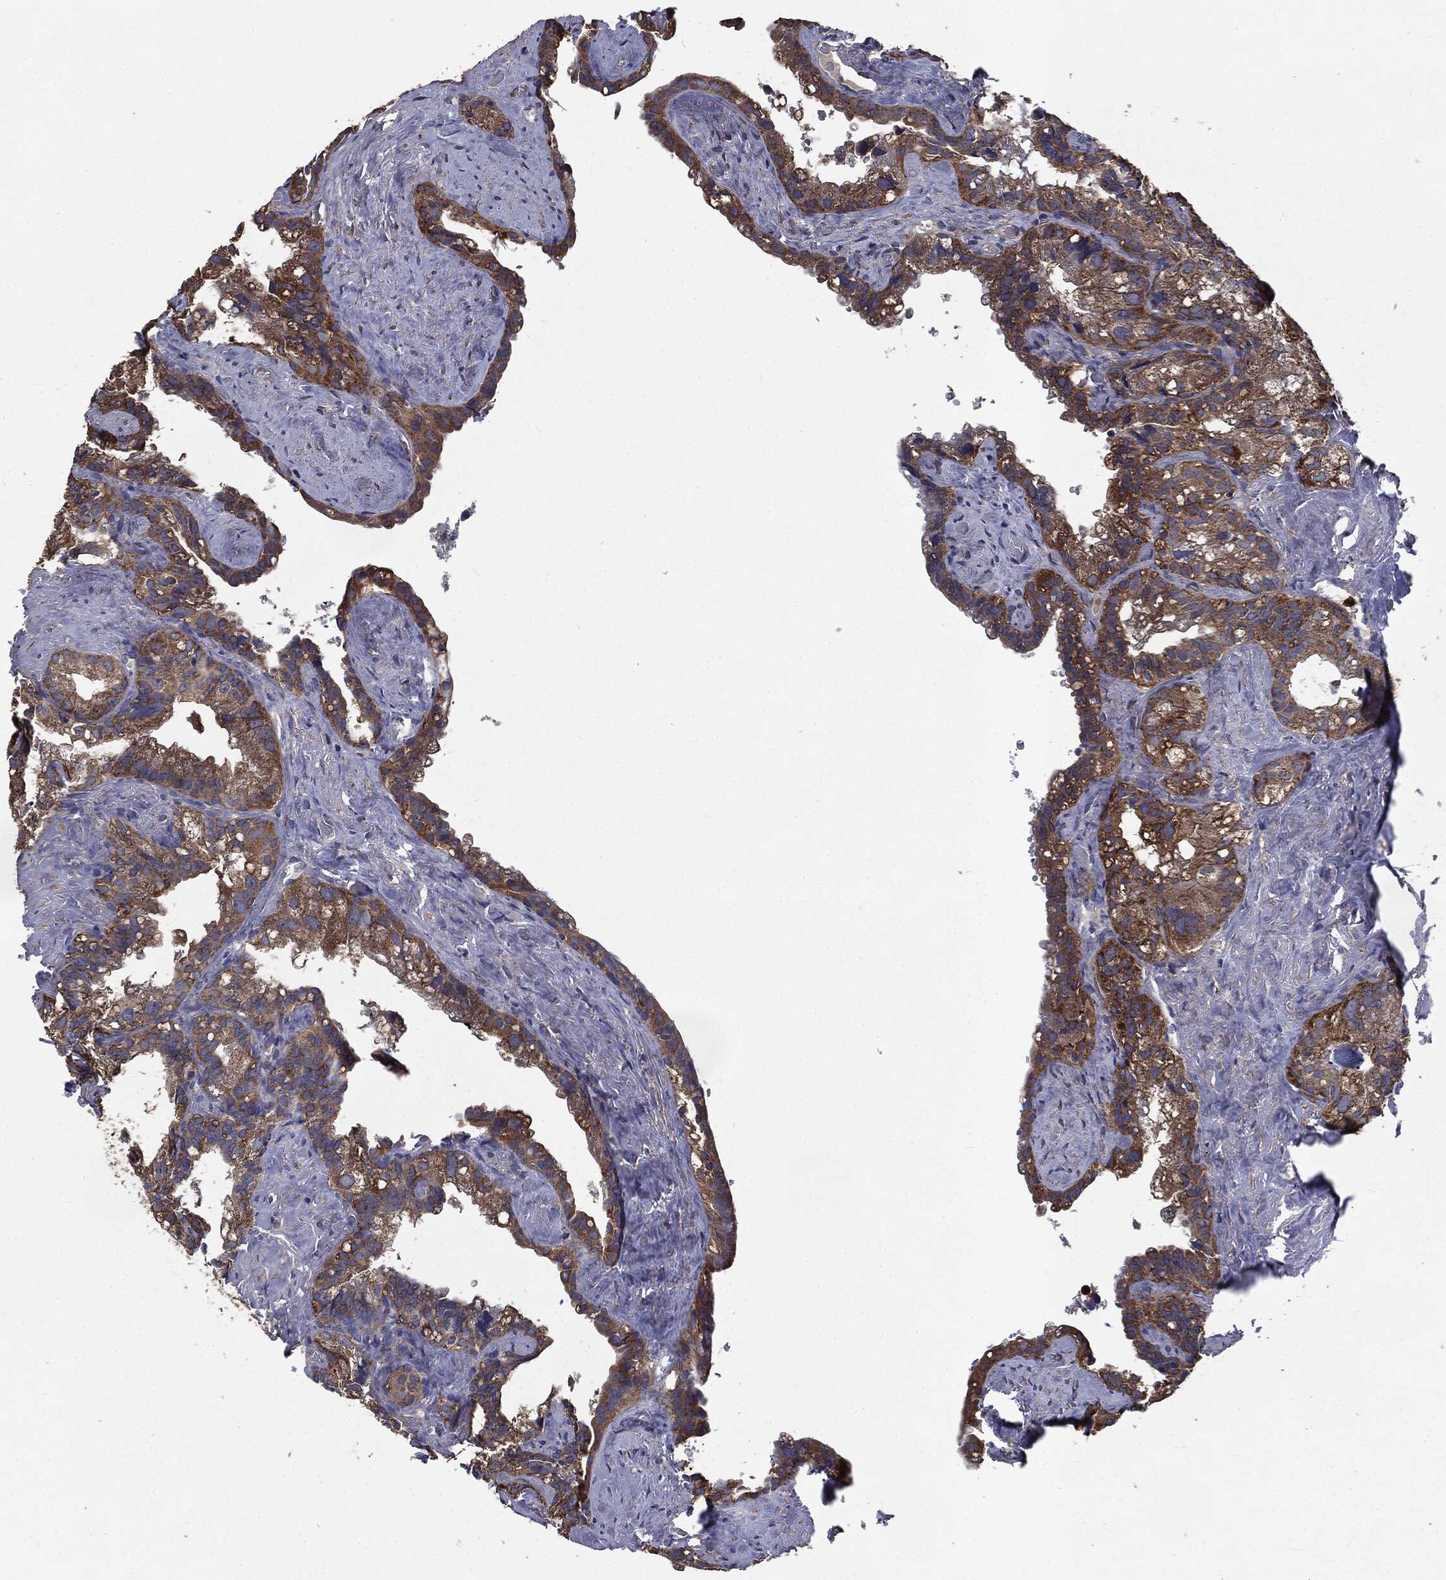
{"staining": {"intensity": "strong", "quantity": ">75%", "location": "cytoplasmic/membranous"}, "tissue": "seminal vesicle", "cell_type": "Glandular cells", "image_type": "normal", "snomed": [{"axis": "morphology", "description": "Normal tissue, NOS"}, {"axis": "topography", "description": "Seminal veicle"}], "caption": "Glandular cells exhibit strong cytoplasmic/membranous expression in approximately >75% of cells in unremarkable seminal vesicle.", "gene": "MAPK6", "patient": {"sex": "male", "age": 72}}